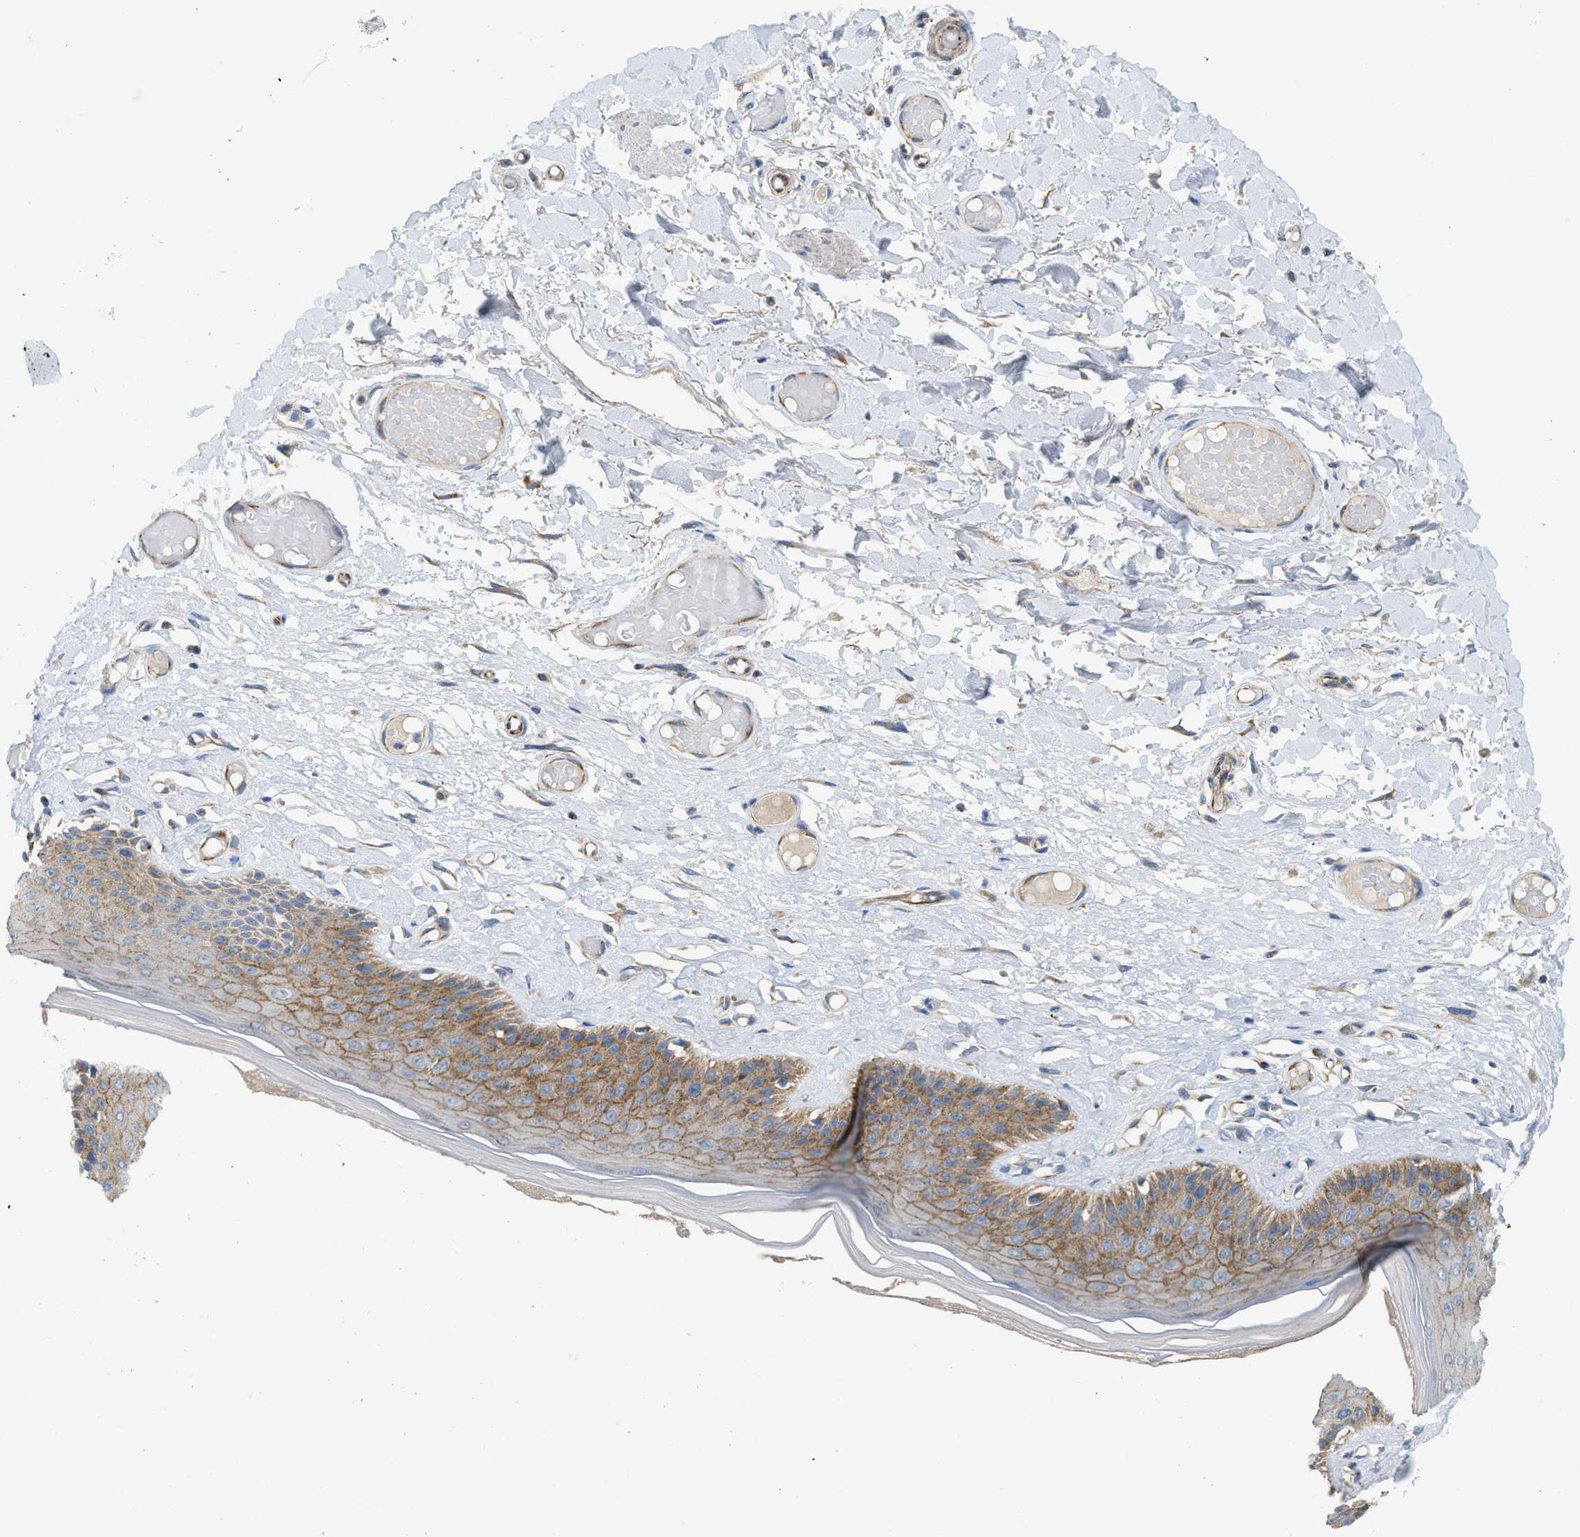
{"staining": {"intensity": "moderate", "quantity": "25%-75%", "location": "cytoplasmic/membranous"}, "tissue": "skin", "cell_type": "Epidermal cells", "image_type": "normal", "snomed": [{"axis": "morphology", "description": "Normal tissue, NOS"}, {"axis": "topography", "description": "Vulva"}], "caption": "Protein expression analysis of normal skin reveals moderate cytoplasmic/membranous staining in approximately 25%-75% of epidermal cells. (DAB (3,3'-diaminobenzidine) IHC, brown staining for protein, blue staining for nuclei).", "gene": "GOT2", "patient": {"sex": "female", "age": 73}}